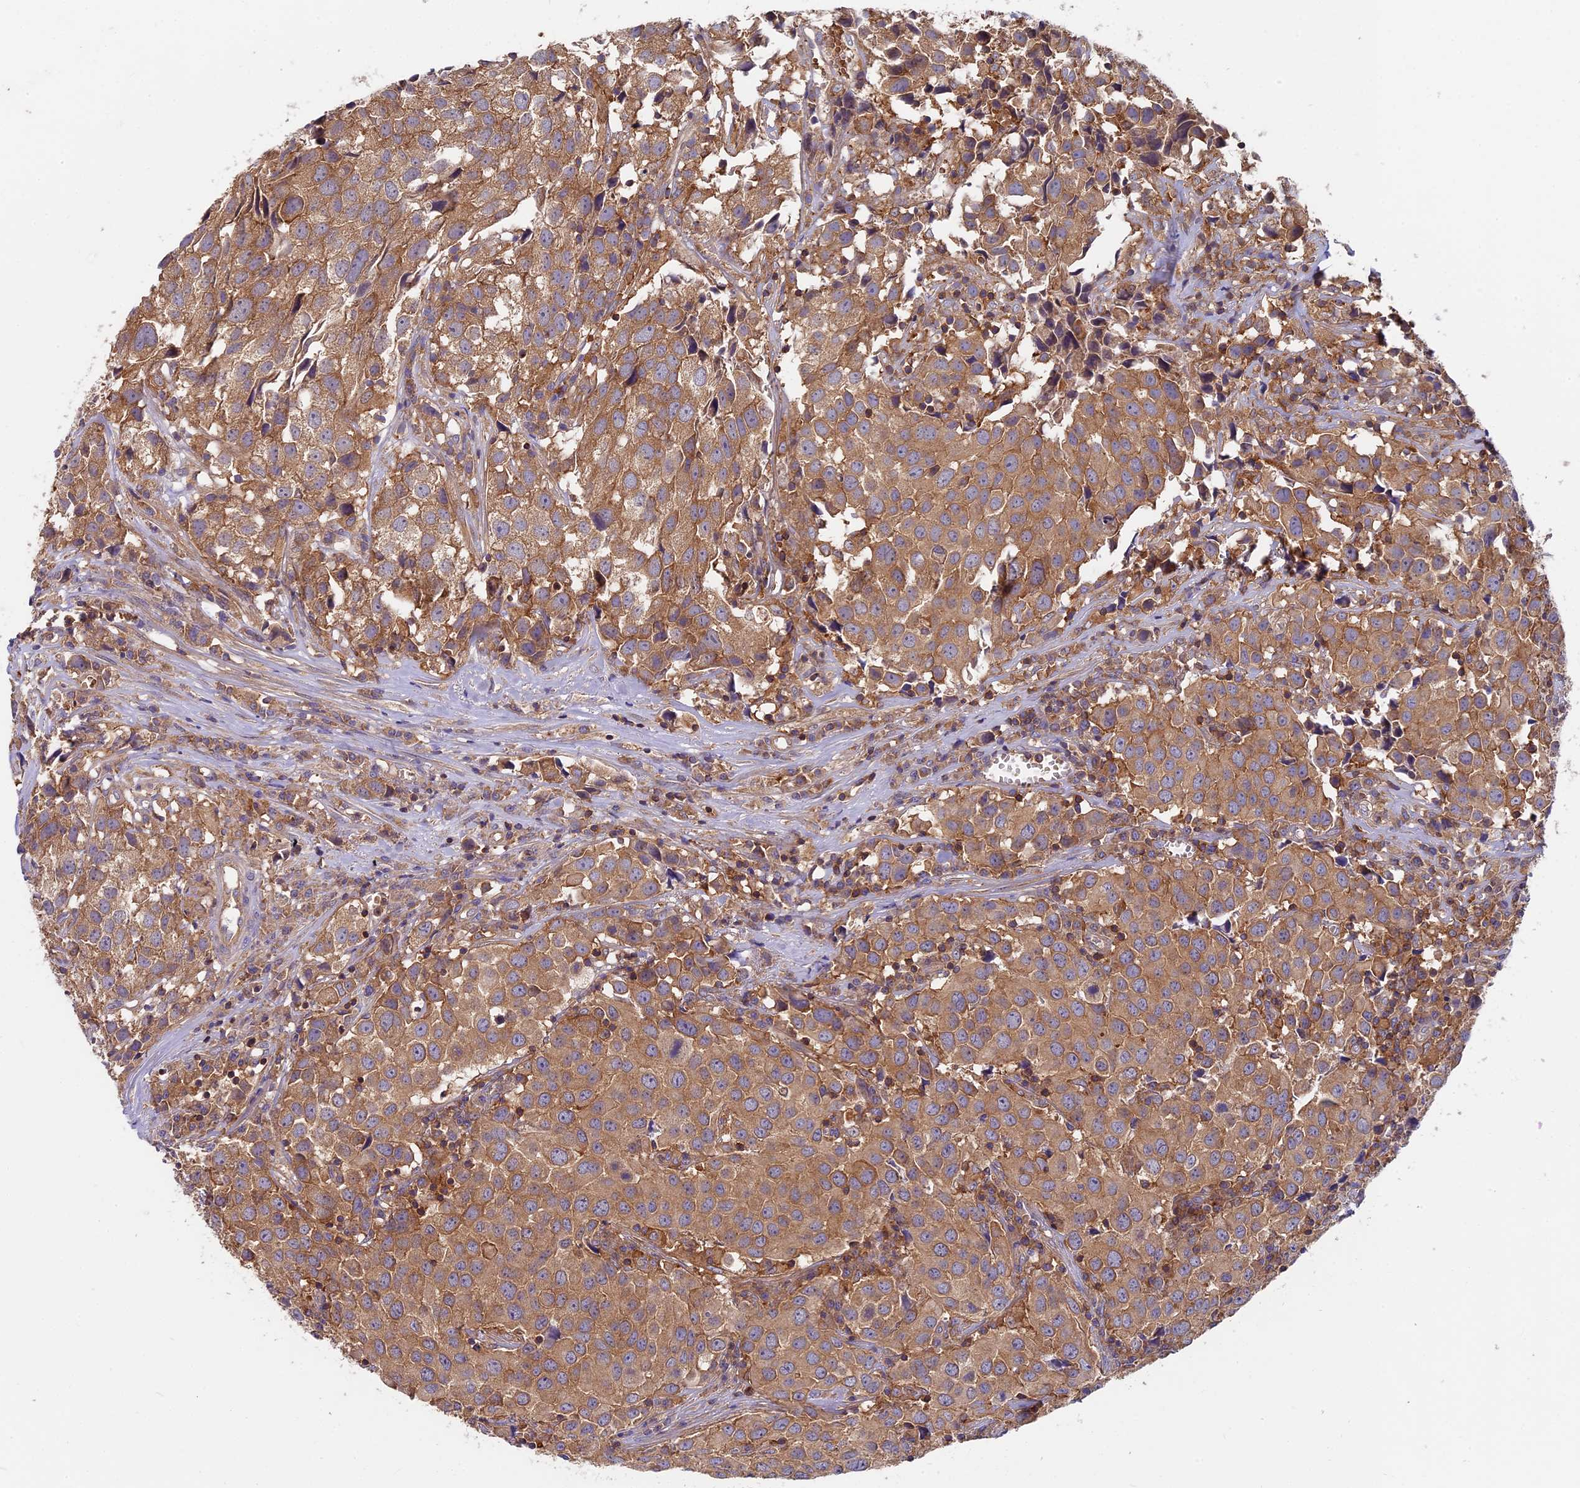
{"staining": {"intensity": "moderate", "quantity": ">75%", "location": "cytoplasmic/membranous"}, "tissue": "urothelial cancer", "cell_type": "Tumor cells", "image_type": "cancer", "snomed": [{"axis": "morphology", "description": "Urothelial carcinoma, High grade"}, {"axis": "topography", "description": "Urinary bladder"}], "caption": "This is a micrograph of immunohistochemistry staining of urothelial carcinoma (high-grade), which shows moderate positivity in the cytoplasmic/membranous of tumor cells.", "gene": "MYO9B", "patient": {"sex": "female", "age": 75}}